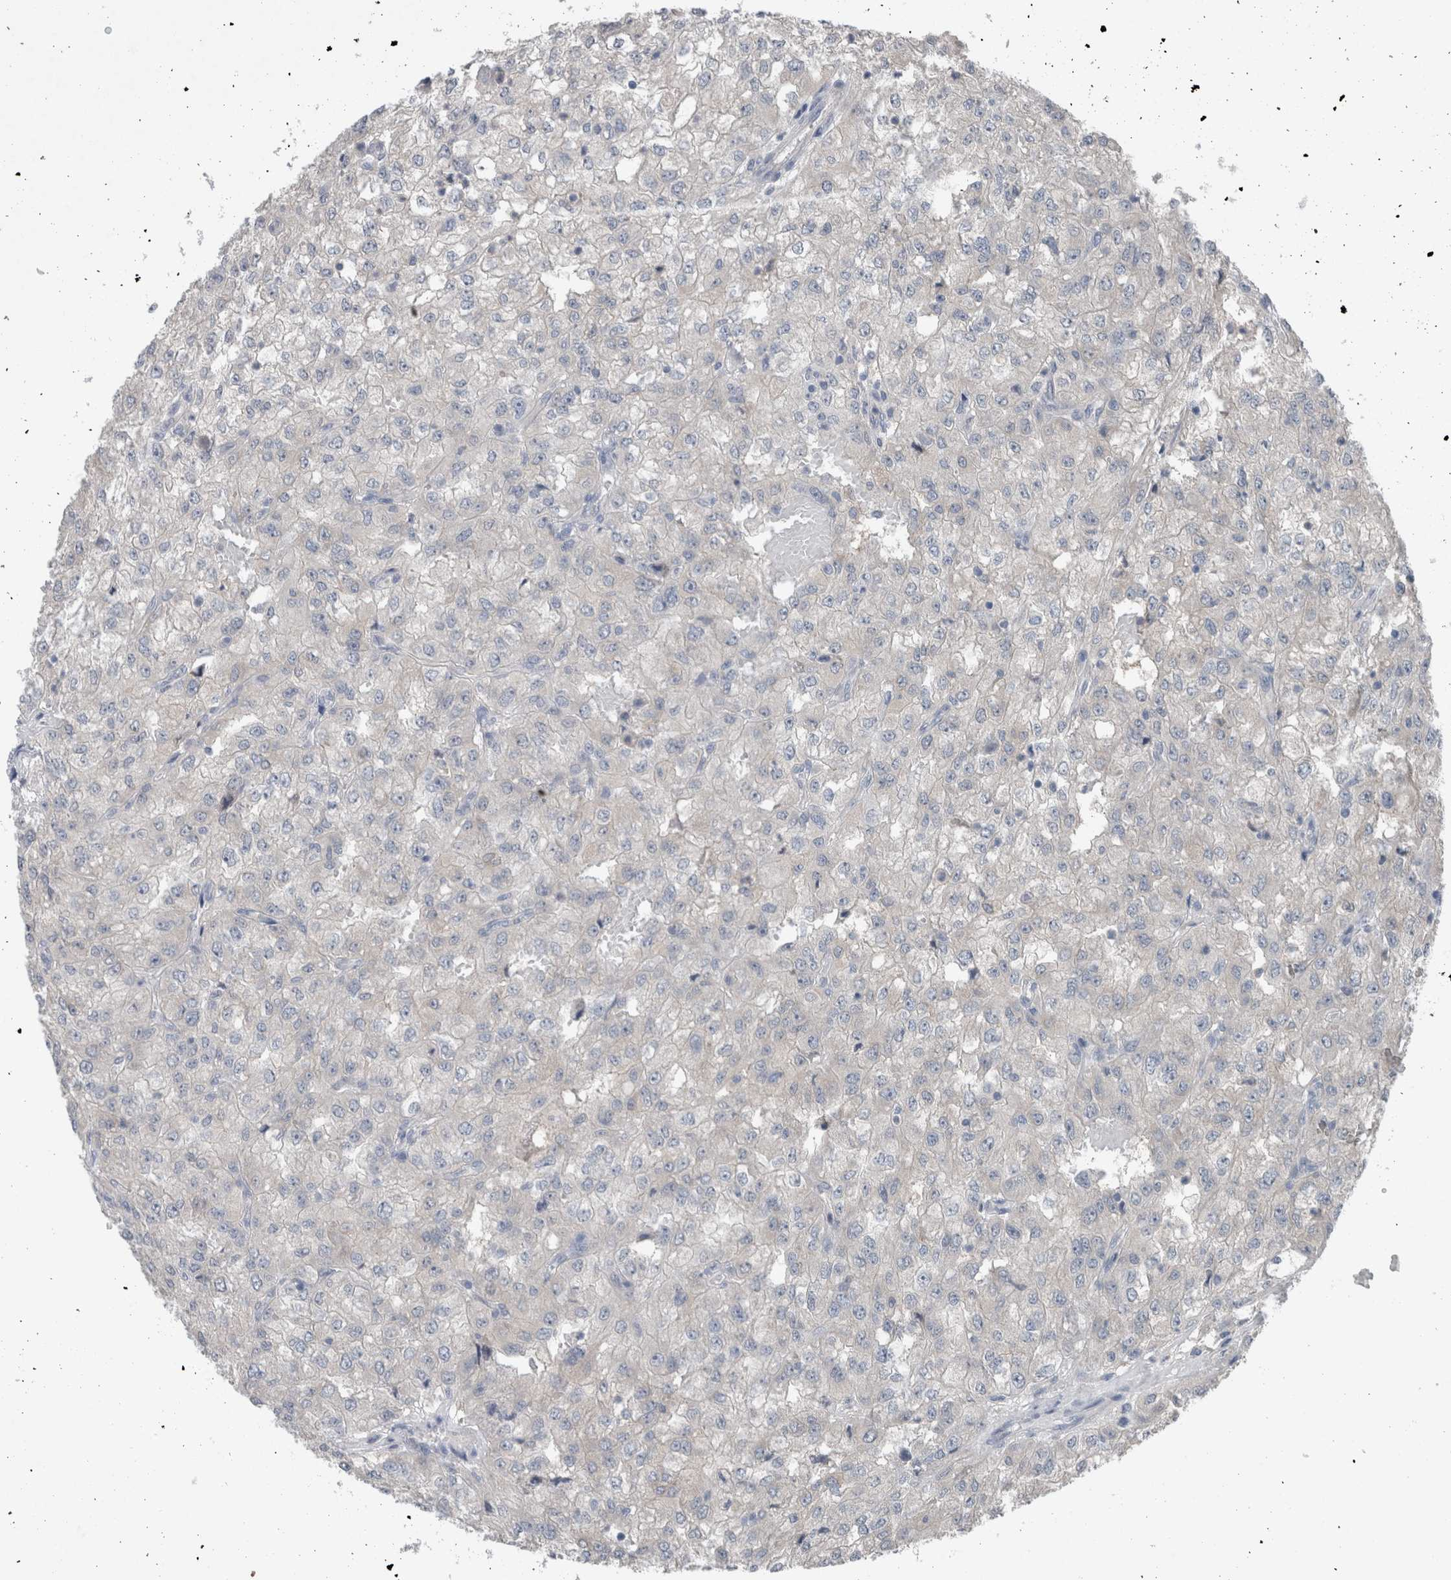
{"staining": {"intensity": "negative", "quantity": "none", "location": "none"}, "tissue": "renal cancer", "cell_type": "Tumor cells", "image_type": "cancer", "snomed": [{"axis": "morphology", "description": "Adenocarcinoma, NOS"}, {"axis": "topography", "description": "Kidney"}], "caption": "Protein analysis of renal cancer (adenocarcinoma) reveals no significant positivity in tumor cells.", "gene": "CRNN", "patient": {"sex": "female", "age": 54}}